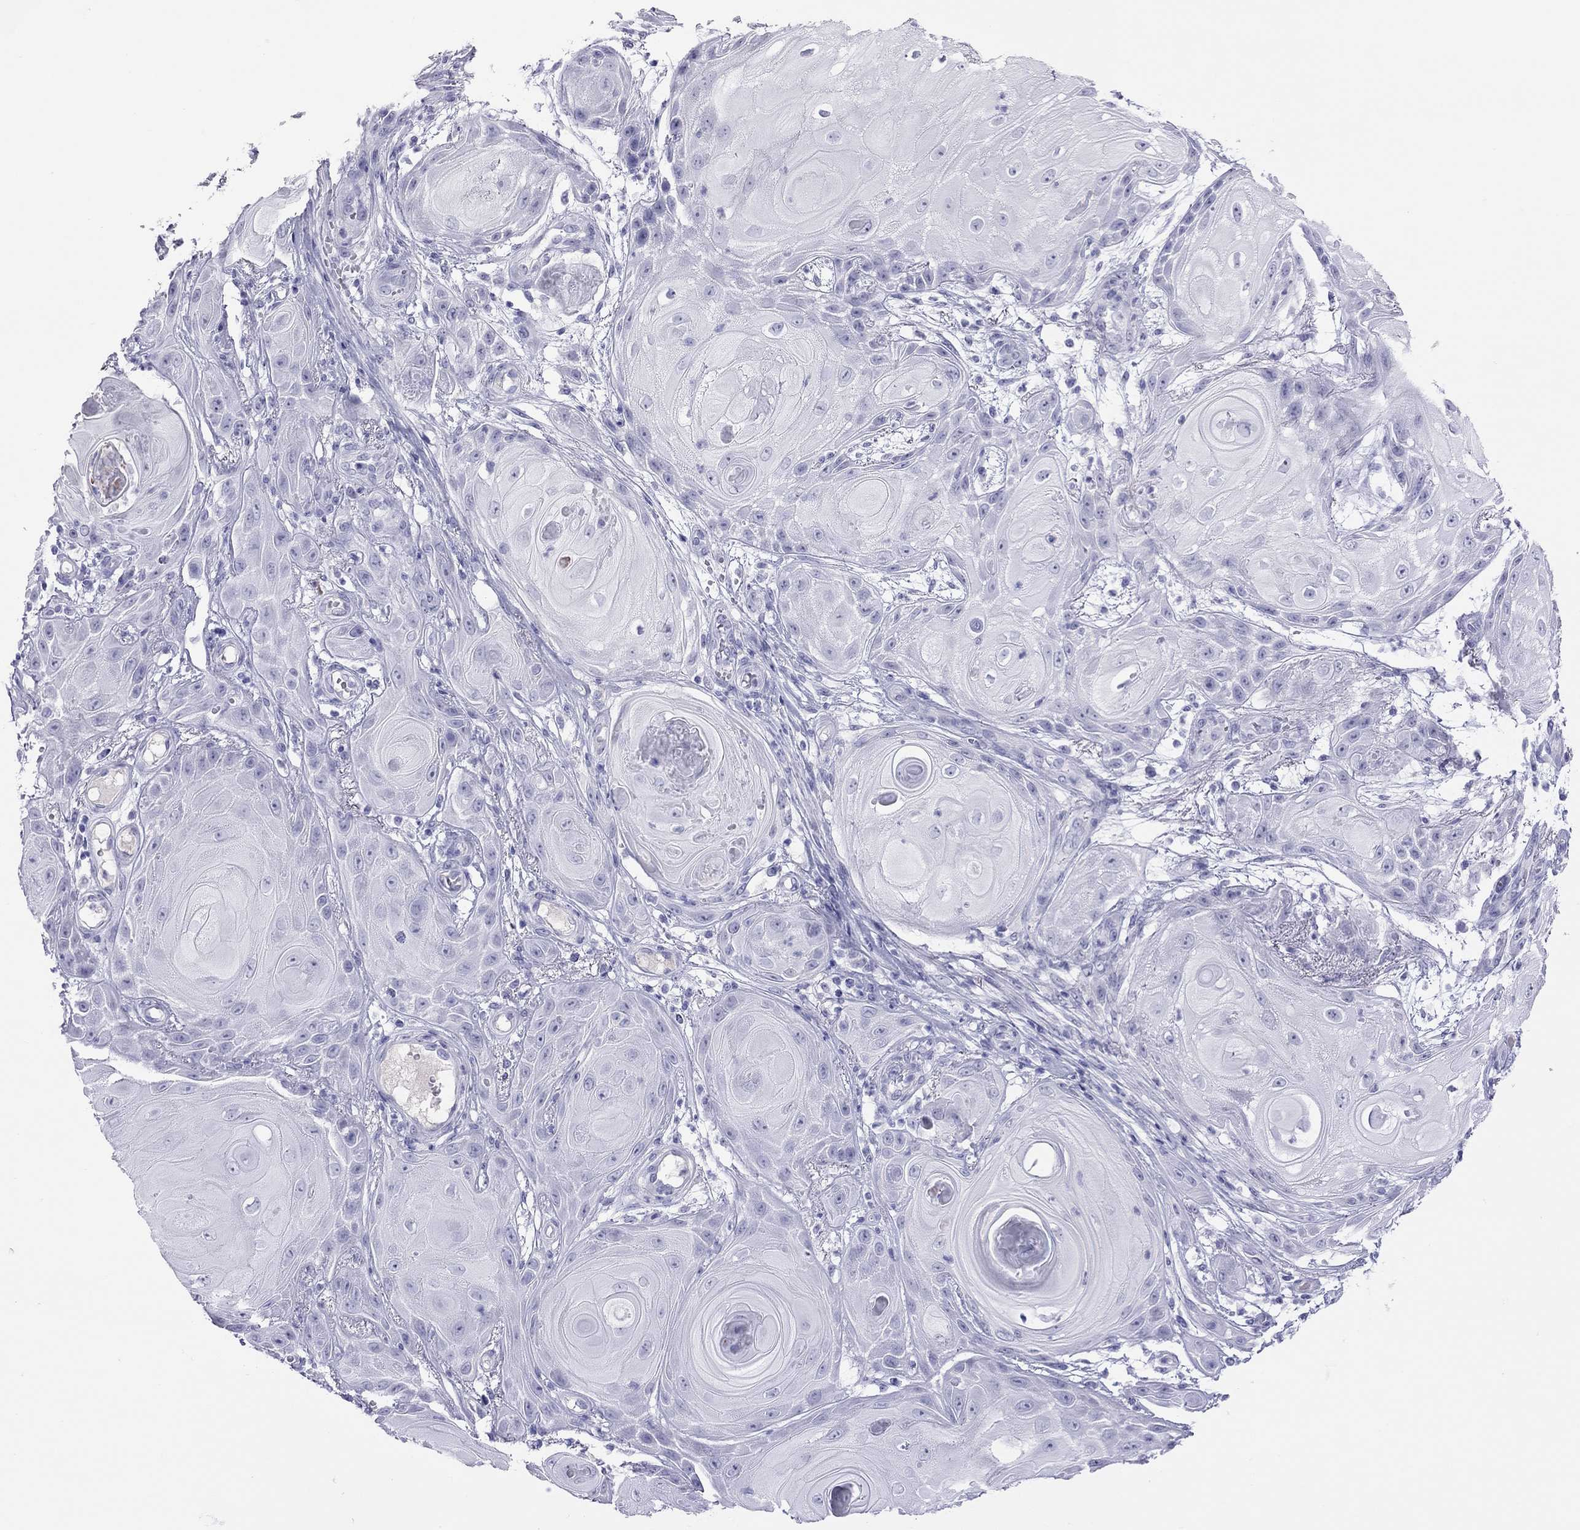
{"staining": {"intensity": "negative", "quantity": "none", "location": "none"}, "tissue": "skin cancer", "cell_type": "Tumor cells", "image_type": "cancer", "snomed": [{"axis": "morphology", "description": "Squamous cell carcinoma, NOS"}, {"axis": "topography", "description": "Skin"}], "caption": "Histopathology image shows no significant protein staining in tumor cells of skin squamous cell carcinoma.", "gene": "STAG3", "patient": {"sex": "male", "age": 62}}